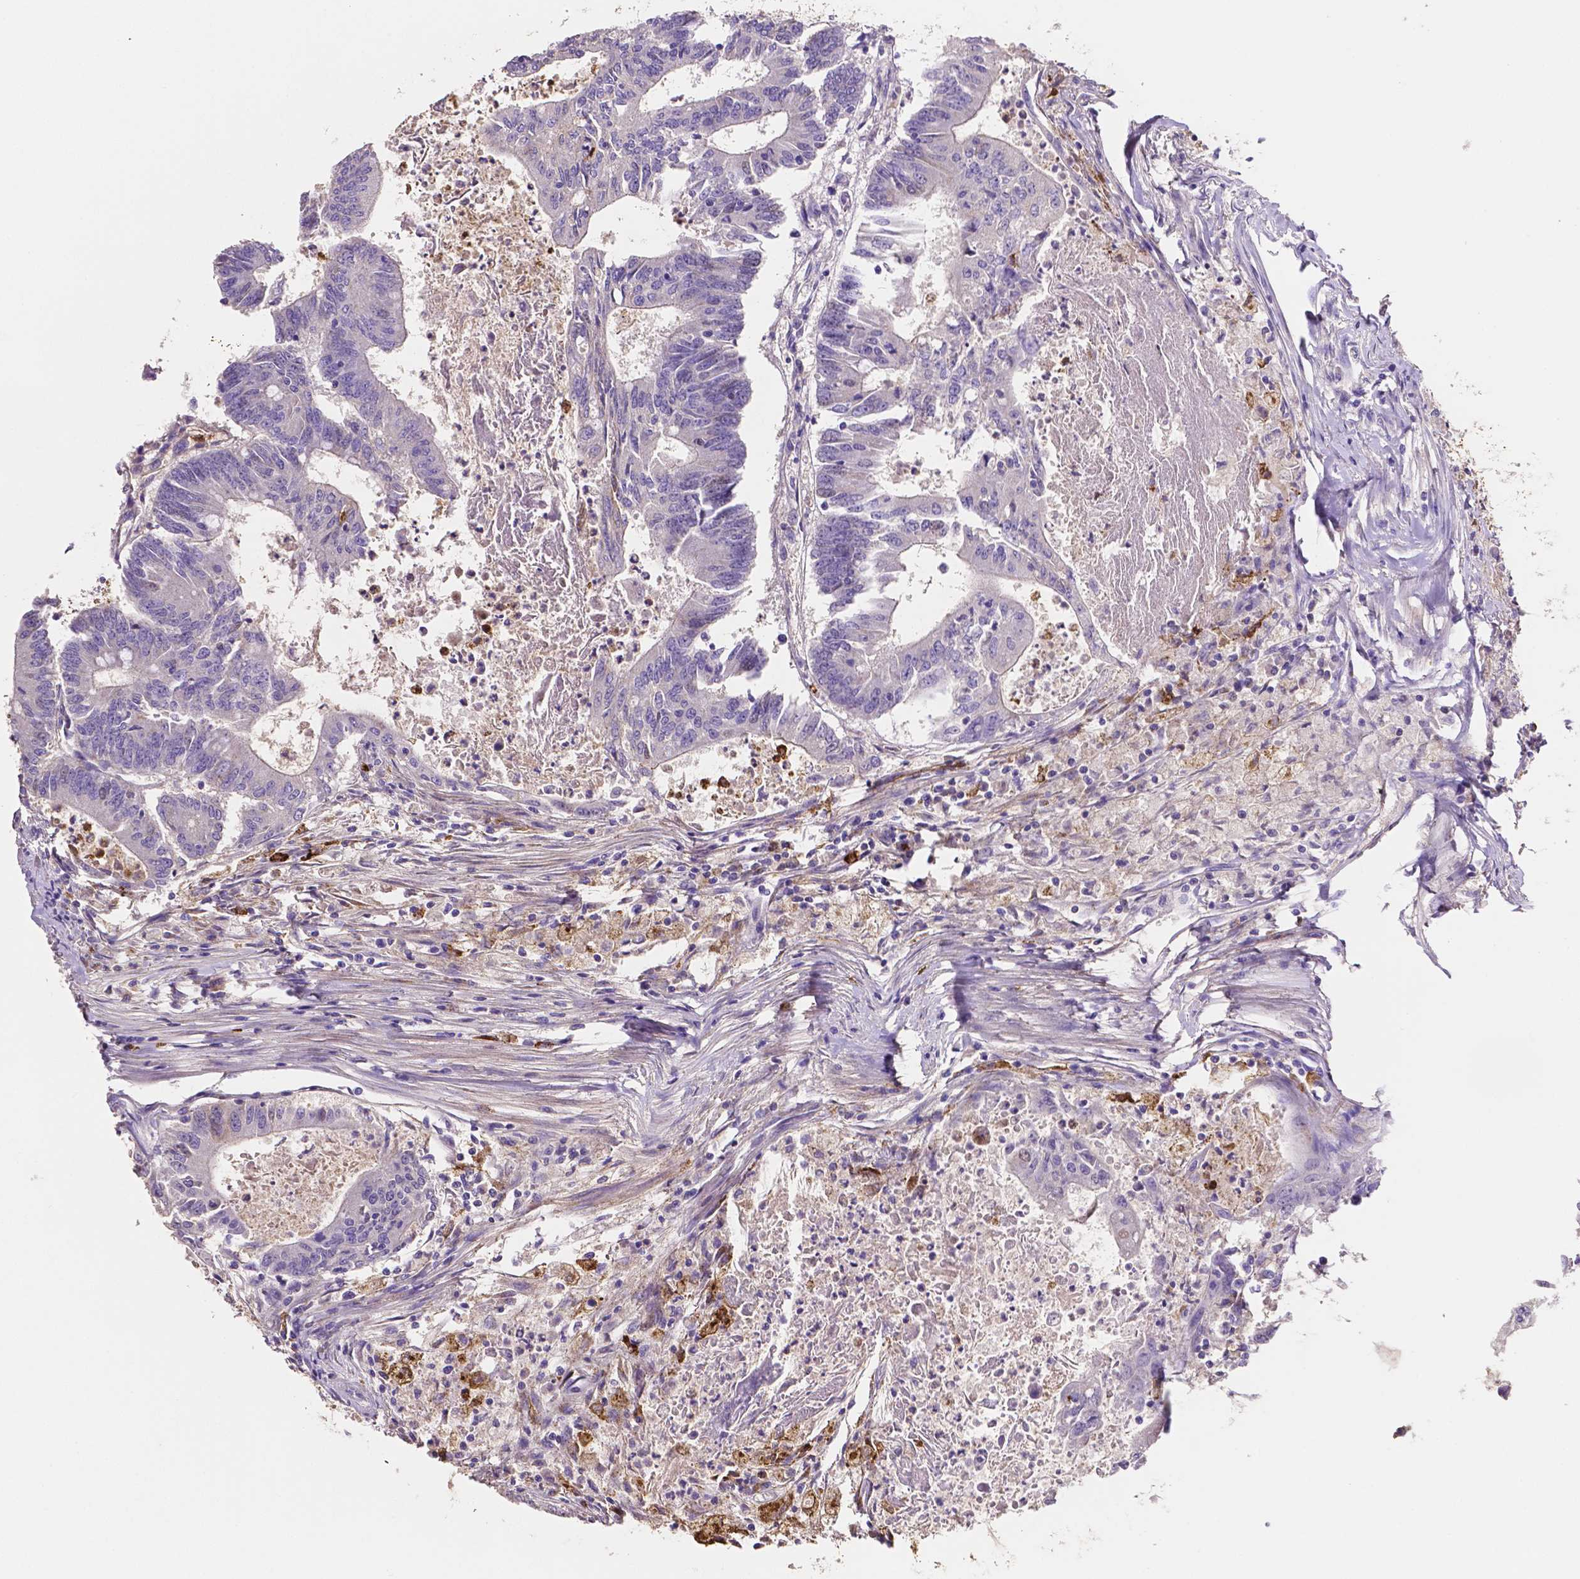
{"staining": {"intensity": "moderate", "quantity": "<25%", "location": "cytoplasmic/membranous"}, "tissue": "colorectal cancer", "cell_type": "Tumor cells", "image_type": "cancer", "snomed": [{"axis": "morphology", "description": "Adenocarcinoma, NOS"}, {"axis": "topography", "description": "Colon"}], "caption": "Protein analysis of adenocarcinoma (colorectal) tissue displays moderate cytoplasmic/membranous positivity in approximately <25% of tumor cells.", "gene": "MMP9", "patient": {"sex": "female", "age": 70}}